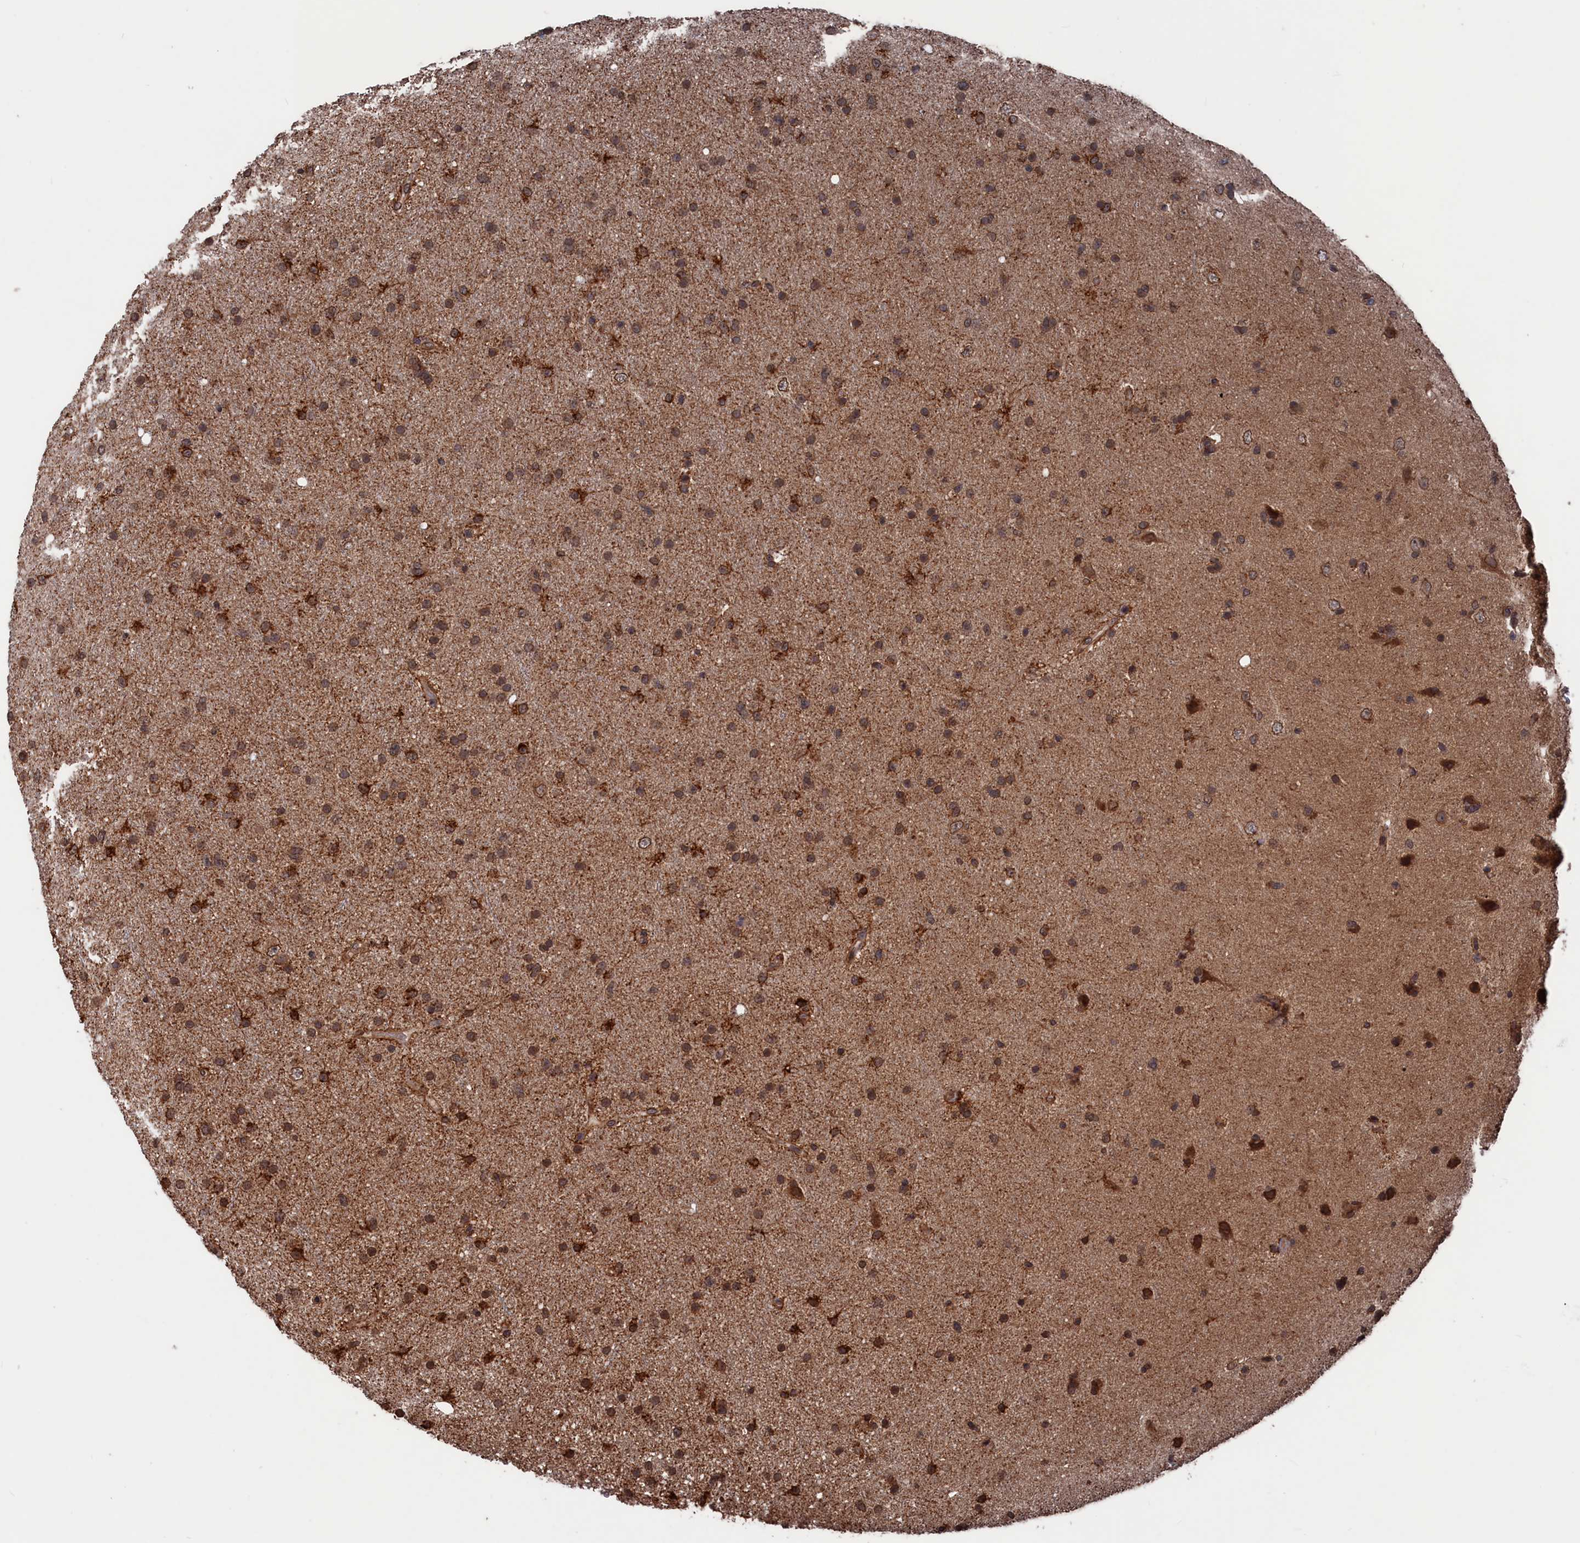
{"staining": {"intensity": "moderate", "quantity": ">75%", "location": "cytoplasmic/membranous"}, "tissue": "glioma", "cell_type": "Tumor cells", "image_type": "cancer", "snomed": [{"axis": "morphology", "description": "Glioma, malignant, Low grade"}, {"axis": "topography", "description": "Cerebral cortex"}], "caption": "The micrograph shows a brown stain indicating the presence of a protein in the cytoplasmic/membranous of tumor cells in glioma. The staining was performed using DAB (3,3'-diaminobenzidine) to visualize the protein expression in brown, while the nuclei were stained in blue with hematoxylin (Magnification: 20x).", "gene": "PDE12", "patient": {"sex": "female", "age": 39}}